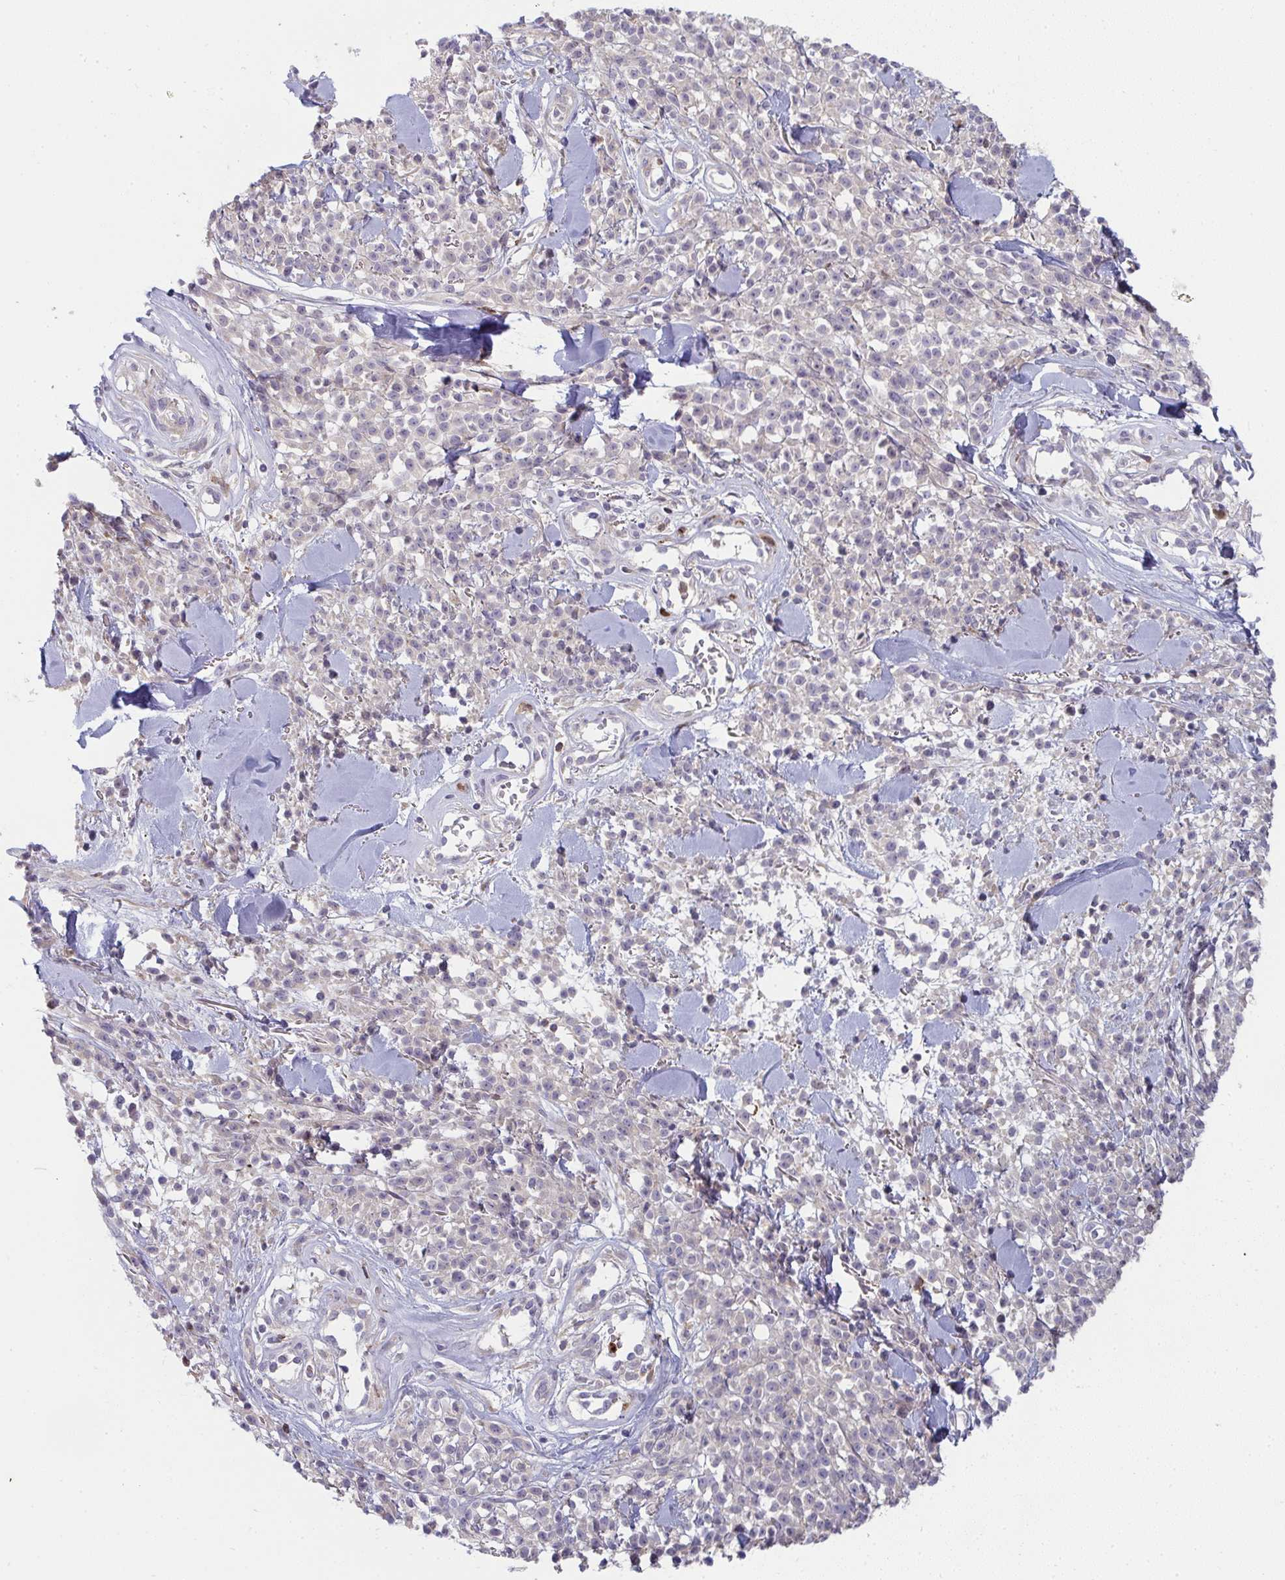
{"staining": {"intensity": "negative", "quantity": "none", "location": "none"}, "tissue": "melanoma", "cell_type": "Tumor cells", "image_type": "cancer", "snomed": [{"axis": "morphology", "description": "Malignant melanoma, NOS"}, {"axis": "topography", "description": "Skin"}, {"axis": "topography", "description": "Skin of trunk"}], "caption": "Immunohistochemistry image of human melanoma stained for a protein (brown), which shows no expression in tumor cells.", "gene": "CSF3R", "patient": {"sex": "male", "age": 74}}